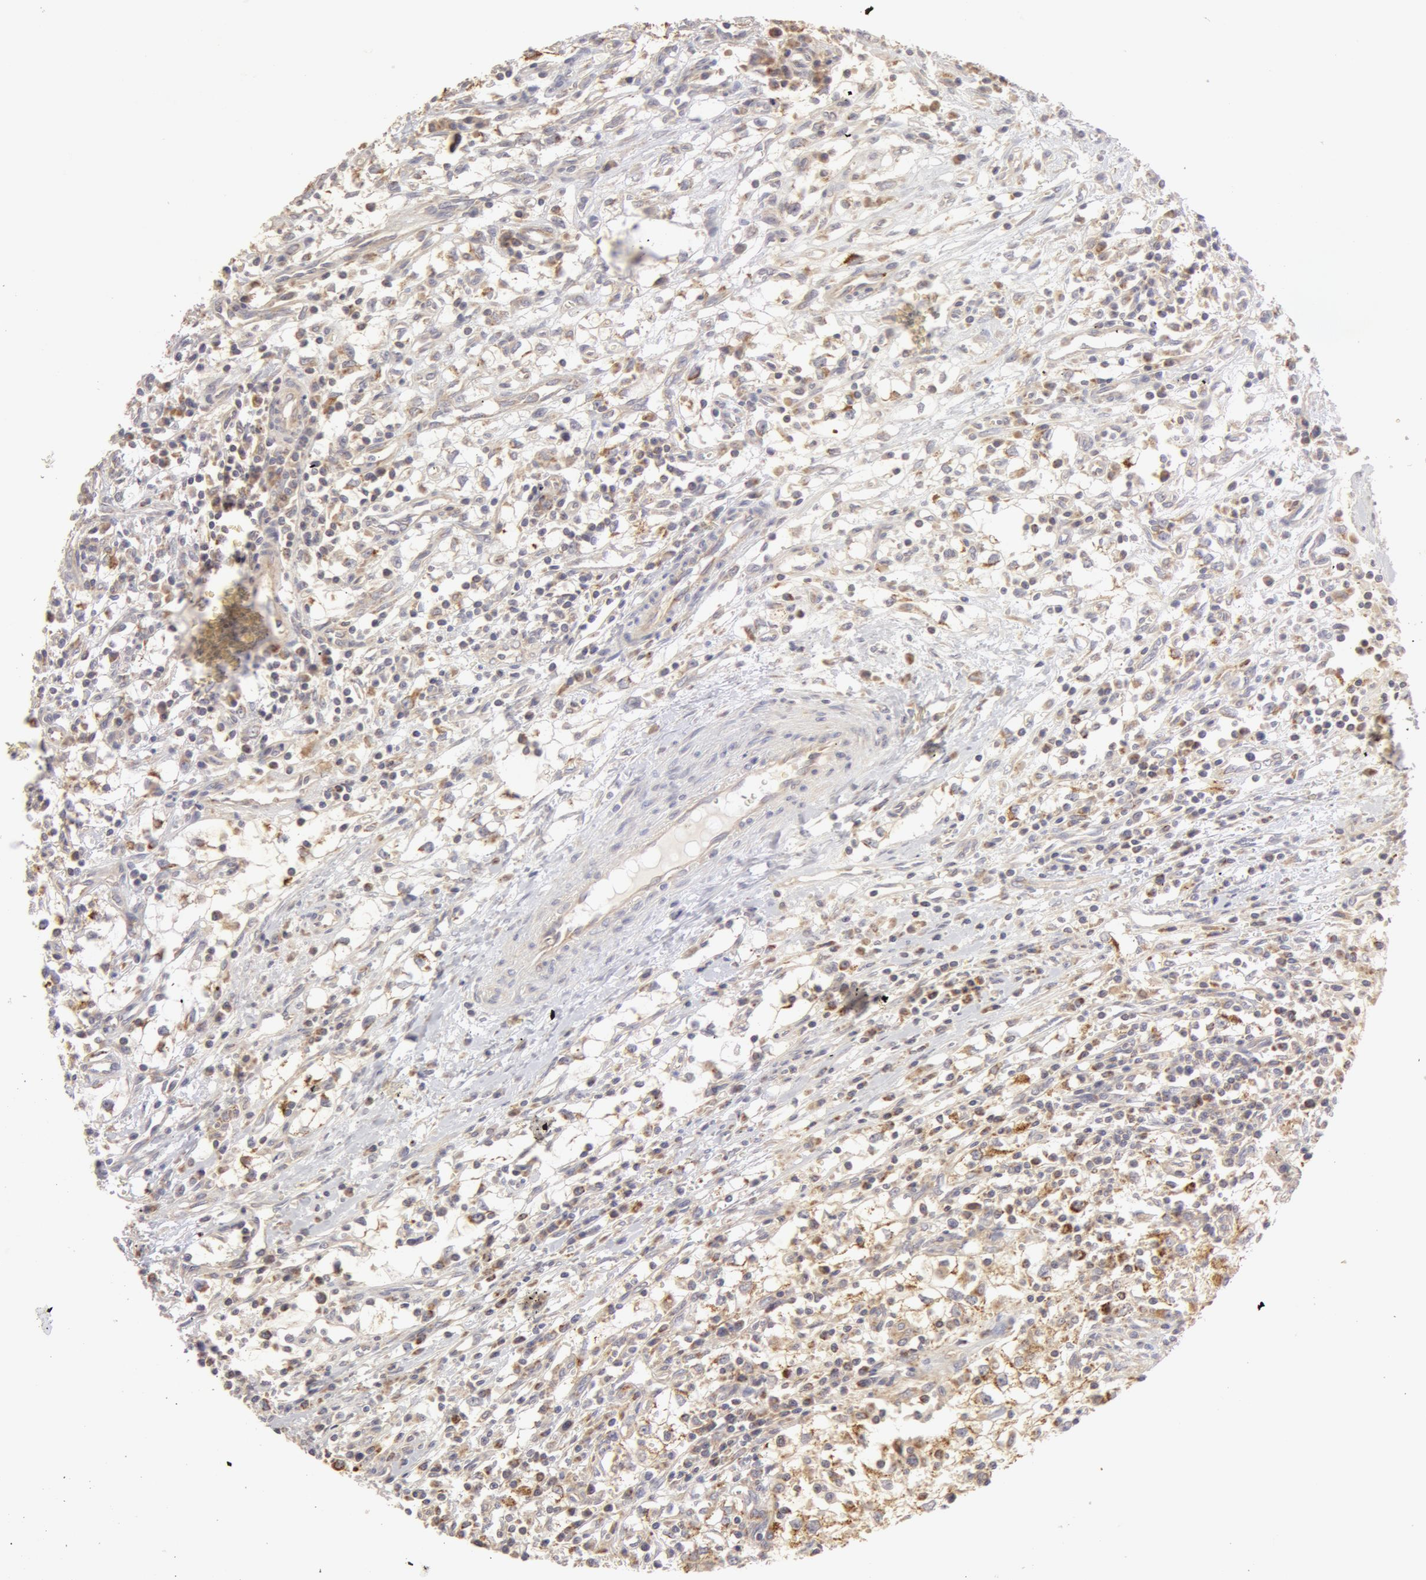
{"staining": {"intensity": "negative", "quantity": "none", "location": "none"}, "tissue": "renal cancer", "cell_type": "Tumor cells", "image_type": "cancer", "snomed": [{"axis": "morphology", "description": "Adenocarcinoma, NOS"}, {"axis": "topography", "description": "Kidney"}], "caption": "Immunohistochemical staining of renal cancer (adenocarcinoma) shows no significant positivity in tumor cells. (Immunohistochemistry (ihc), brightfield microscopy, high magnification).", "gene": "ADPRH", "patient": {"sex": "male", "age": 82}}